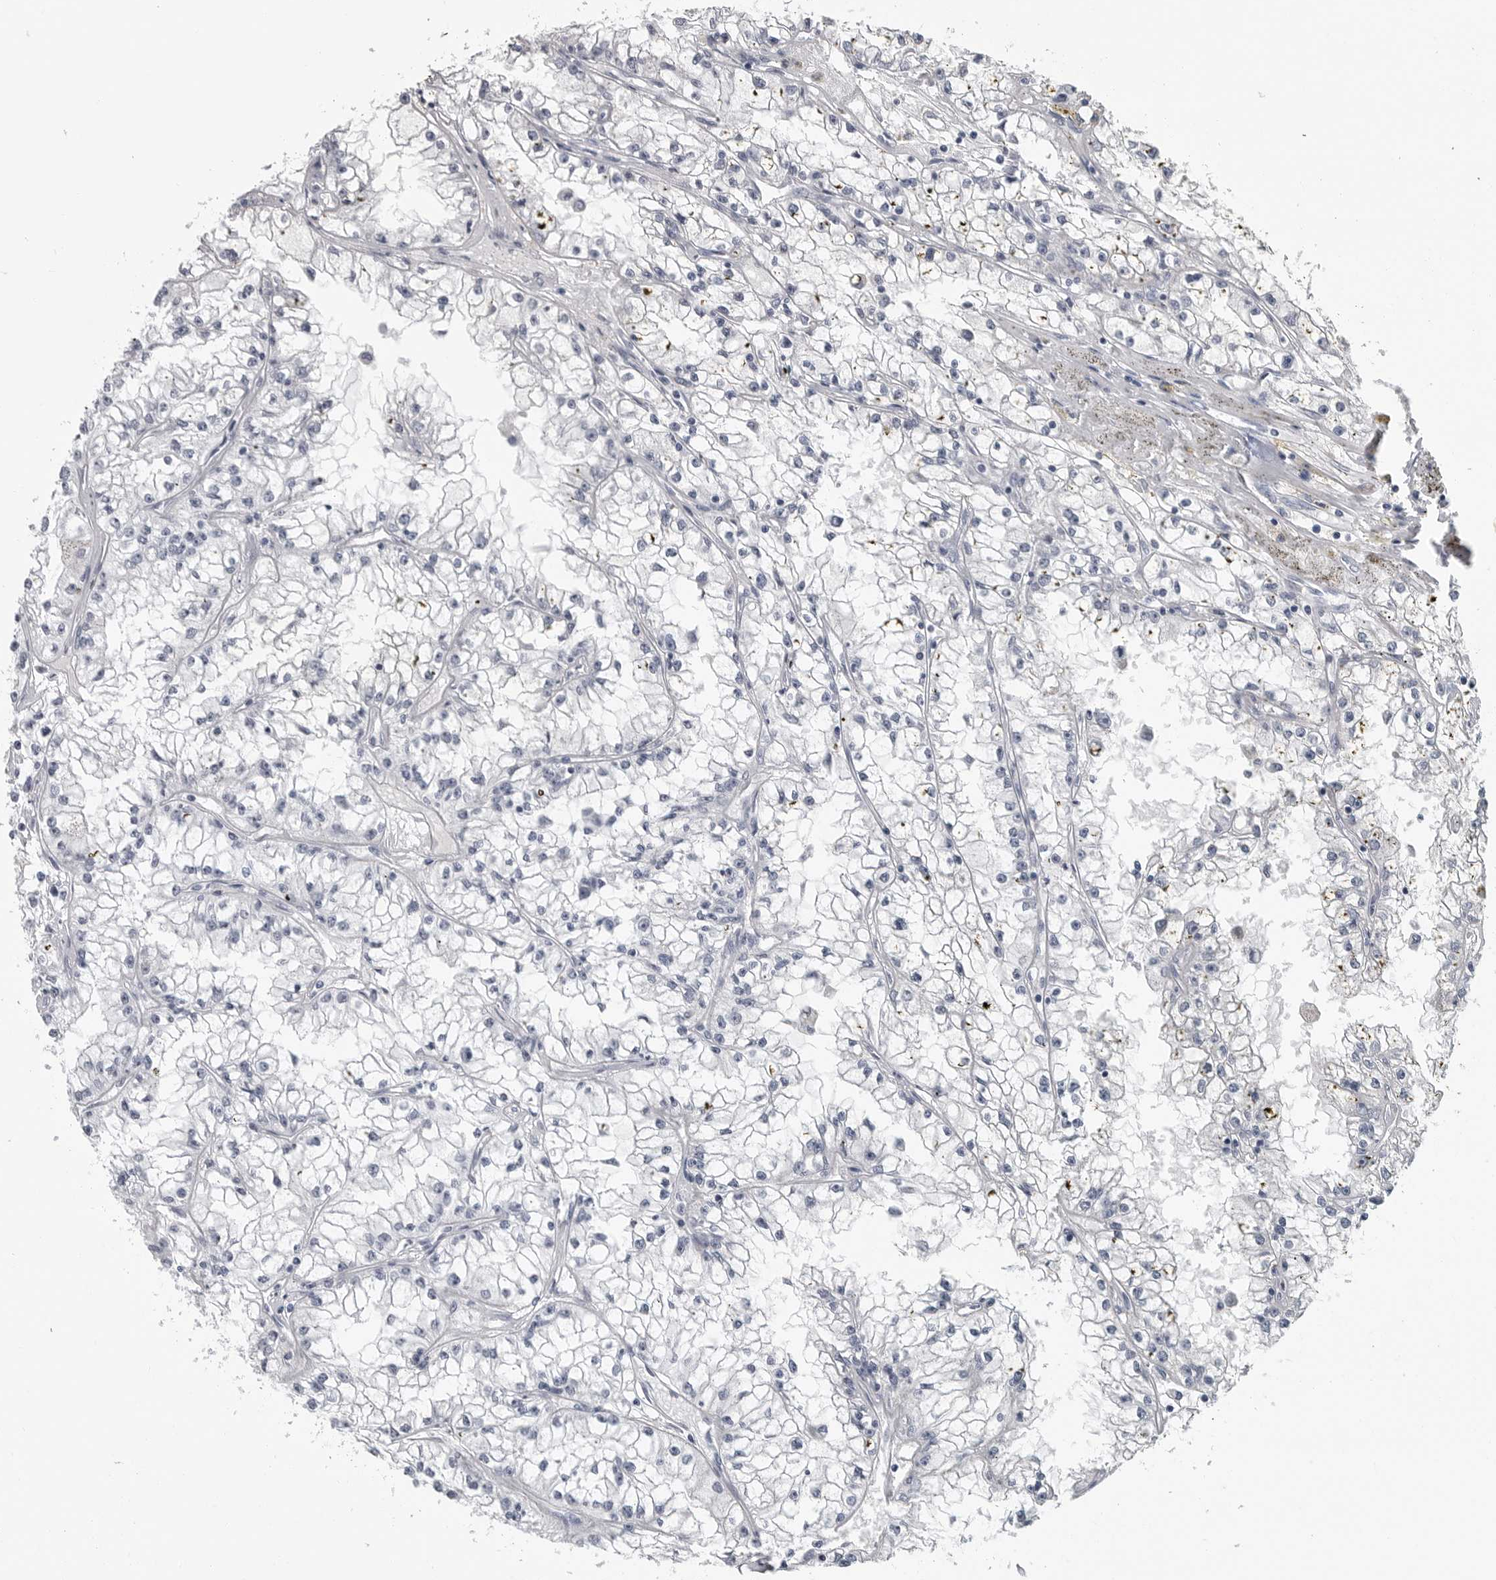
{"staining": {"intensity": "negative", "quantity": "none", "location": "none"}, "tissue": "renal cancer", "cell_type": "Tumor cells", "image_type": "cancer", "snomed": [{"axis": "morphology", "description": "Adenocarcinoma, NOS"}, {"axis": "topography", "description": "Kidney"}], "caption": "IHC of adenocarcinoma (renal) shows no positivity in tumor cells. Brightfield microscopy of immunohistochemistry stained with DAB (brown) and hematoxylin (blue), captured at high magnification.", "gene": "AMPD1", "patient": {"sex": "male", "age": 56}}